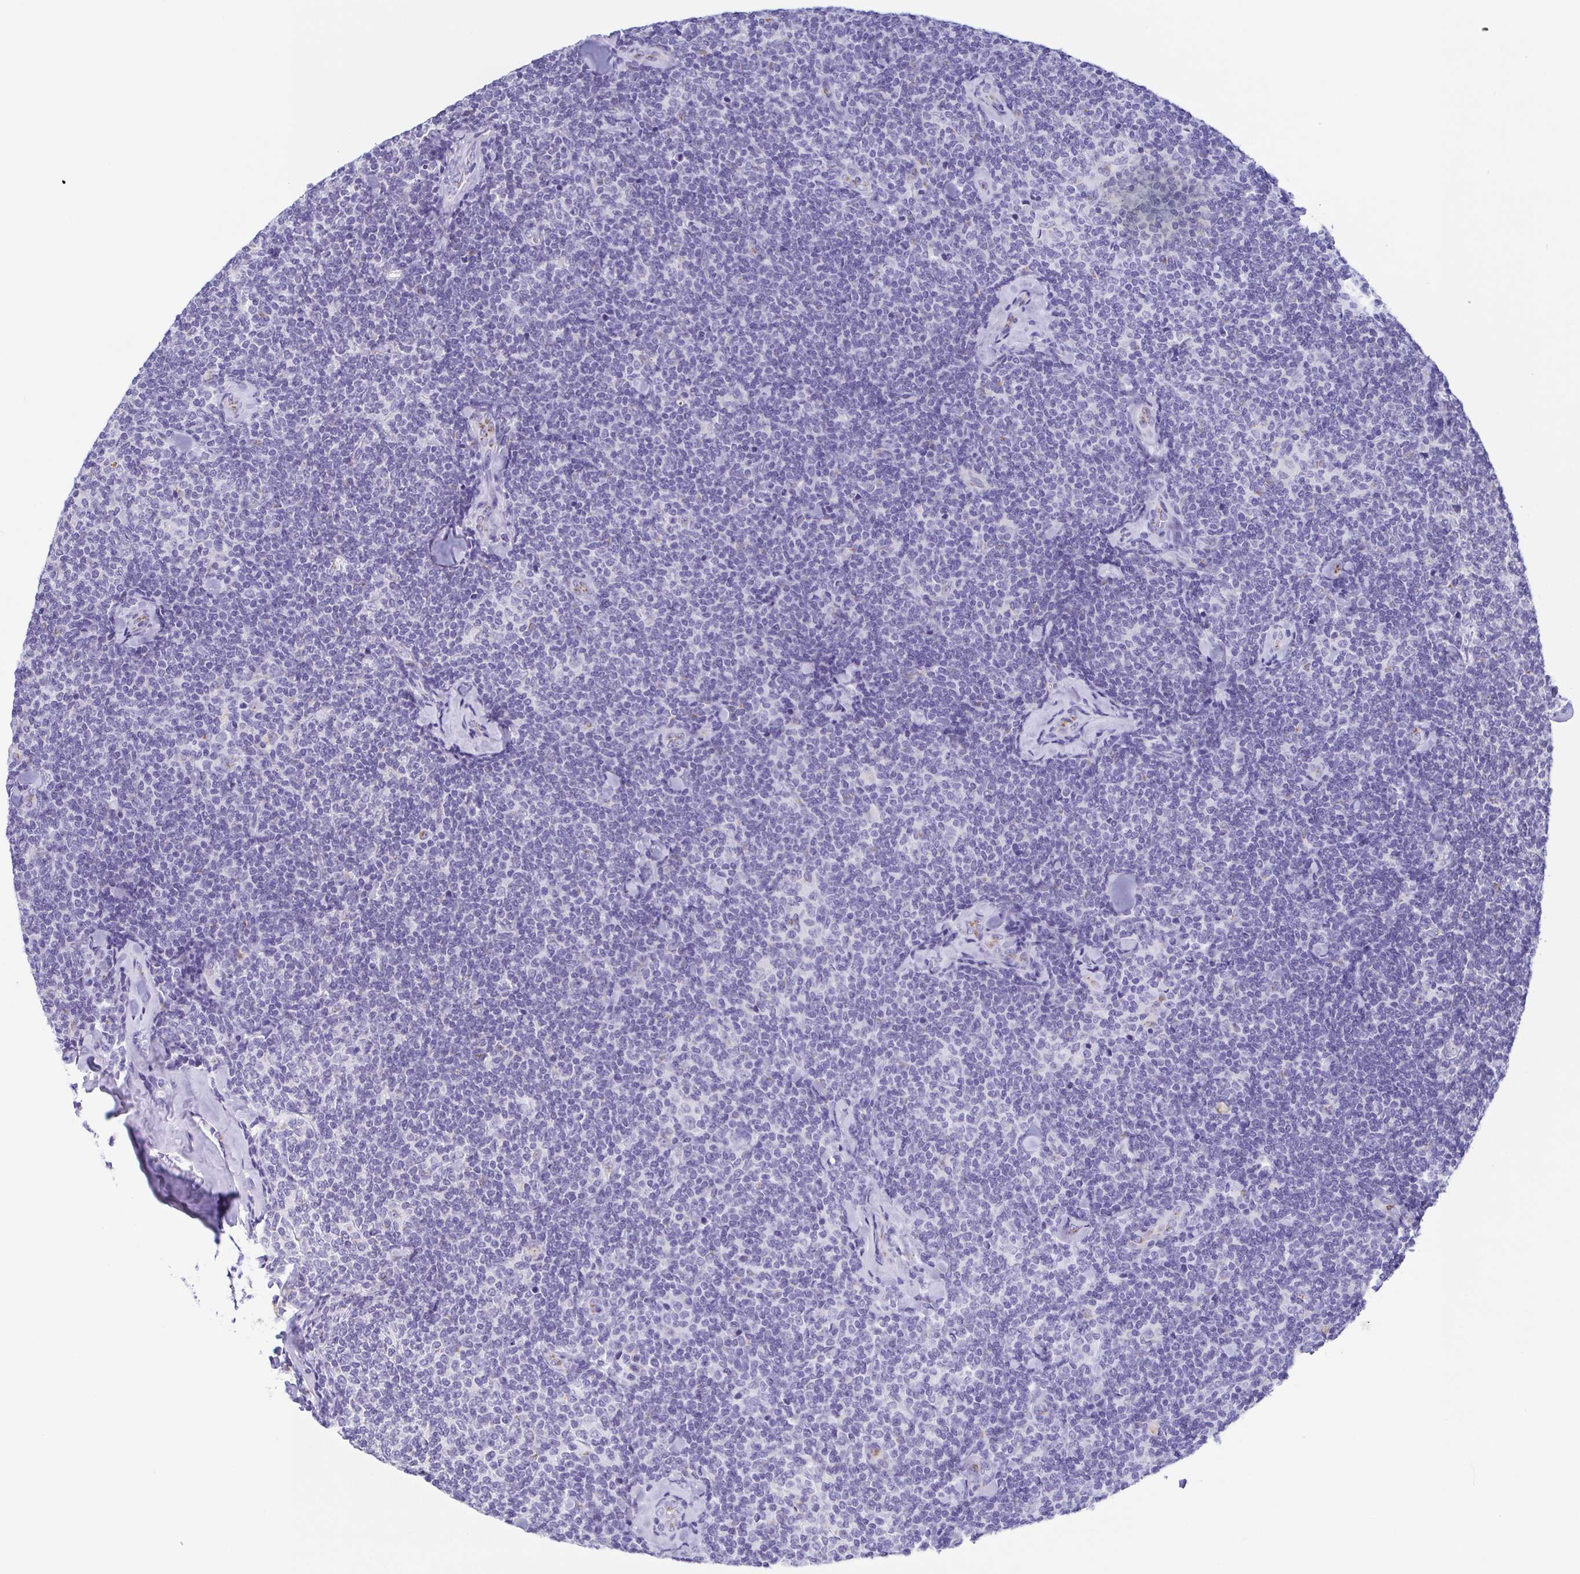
{"staining": {"intensity": "negative", "quantity": "none", "location": "none"}, "tissue": "lymphoma", "cell_type": "Tumor cells", "image_type": "cancer", "snomed": [{"axis": "morphology", "description": "Malignant lymphoma, non-Hodgkin's type, Low grade"}, {"axis": "topography", "description": "Lymph node"}], "caption": "Immunohistochemistry (IHC) micrograph of malignant lymphoma, non-Hodgkin's type (low-grade) stained for a protein (brown), which displays no staining in tumor cells.", "gene": "SULT1B1", "patient": {"sex": "female", "age": 56}}